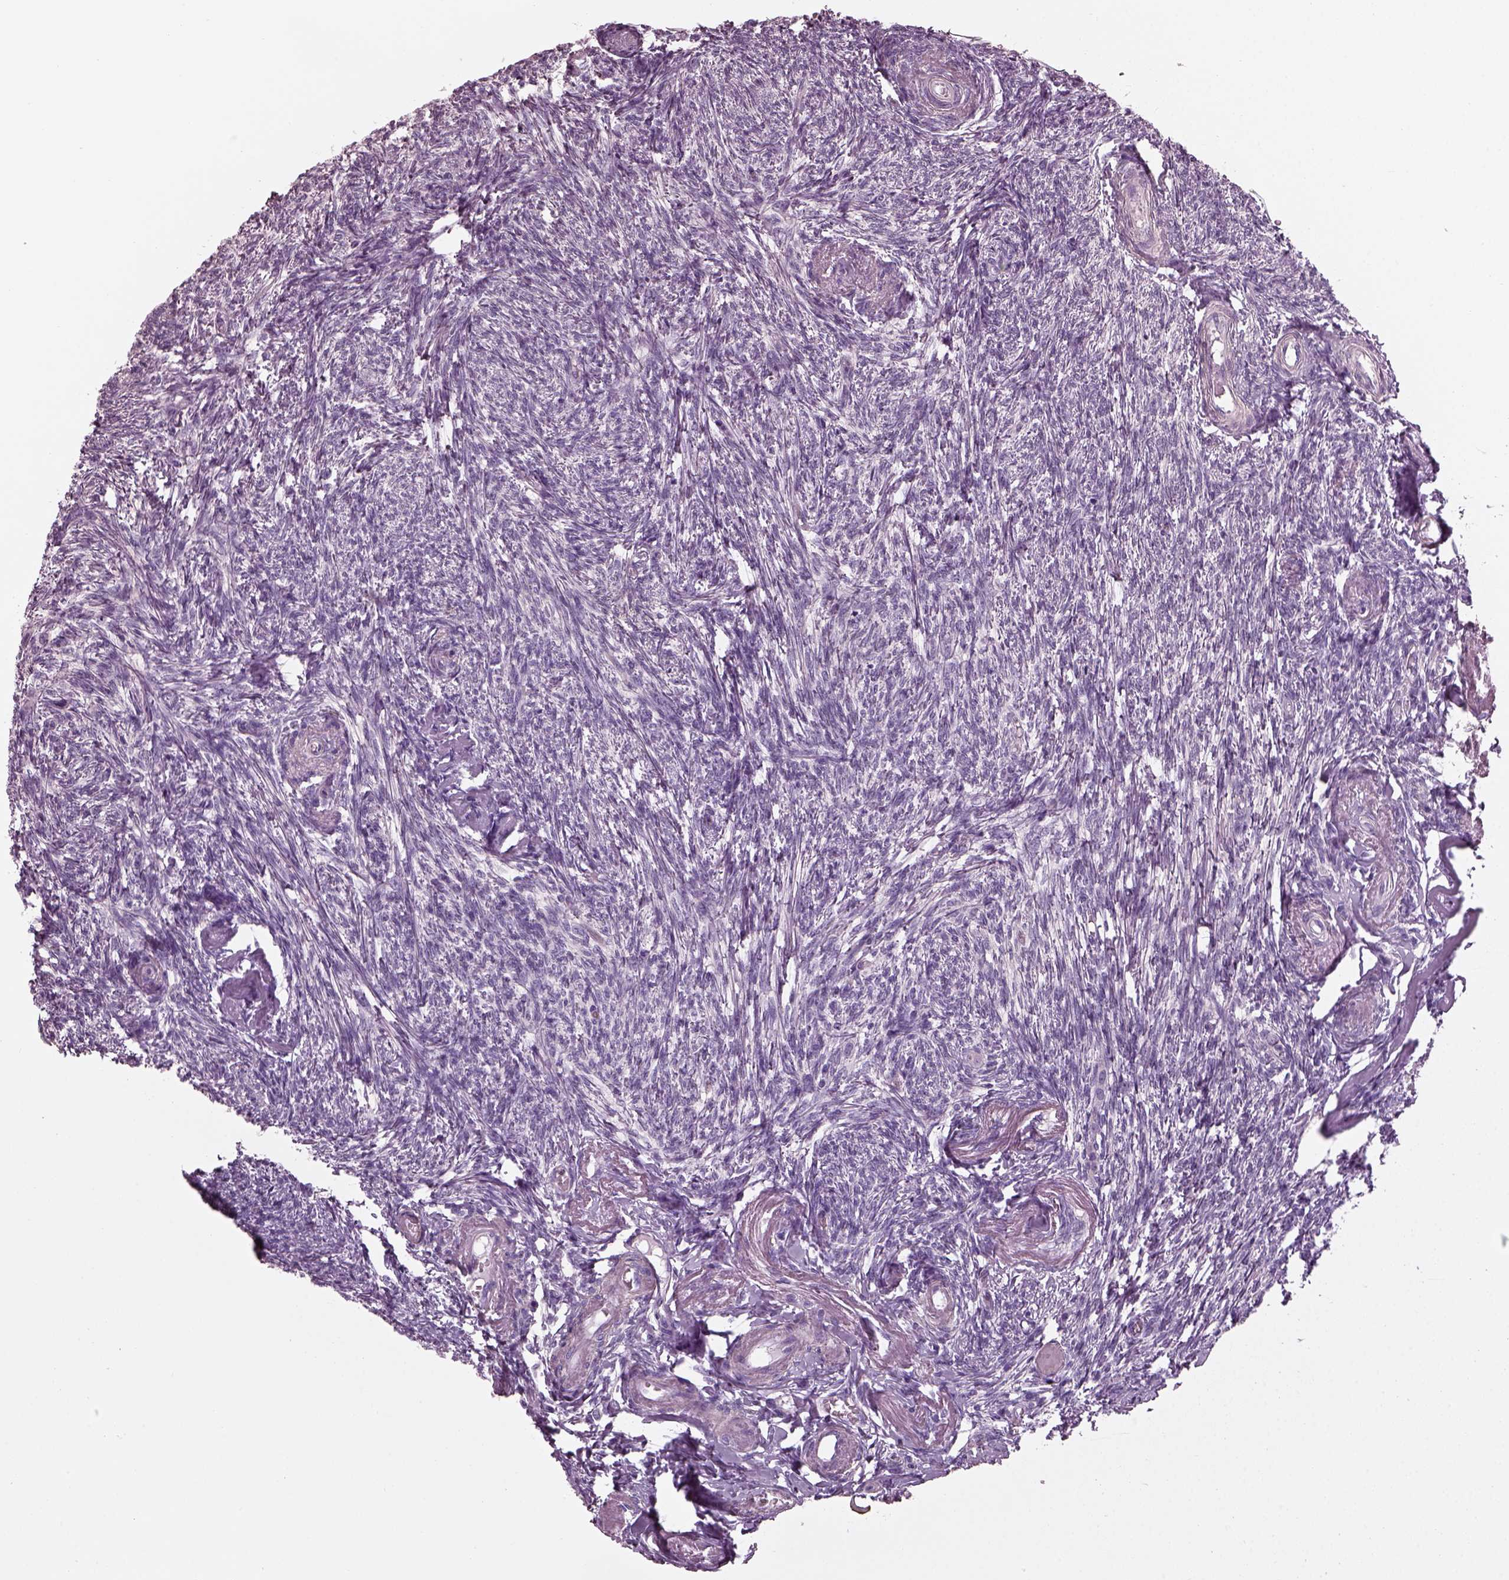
{"staining": {"intensity": "negative", "quantity": "none", "location": "none"}, "tissue": "ovary", "cell_type": "Follicle cells", "image_type": "normal", "snomed": [{"axis": "morphology", "description": "Normal tissue, NOS"}, {"axis": "topography", "description": "Ovary"}], "caption": "Follicle cells are negative for protein expression in unremarkable human ovary. The staining is performed using DAB (3,3'-diaminobenzidine) brown chromogen with nuclei counter-stained in using hematoxylin.", "gene": "BFSP1", "patient": {"sex": "female", "age": 72}}